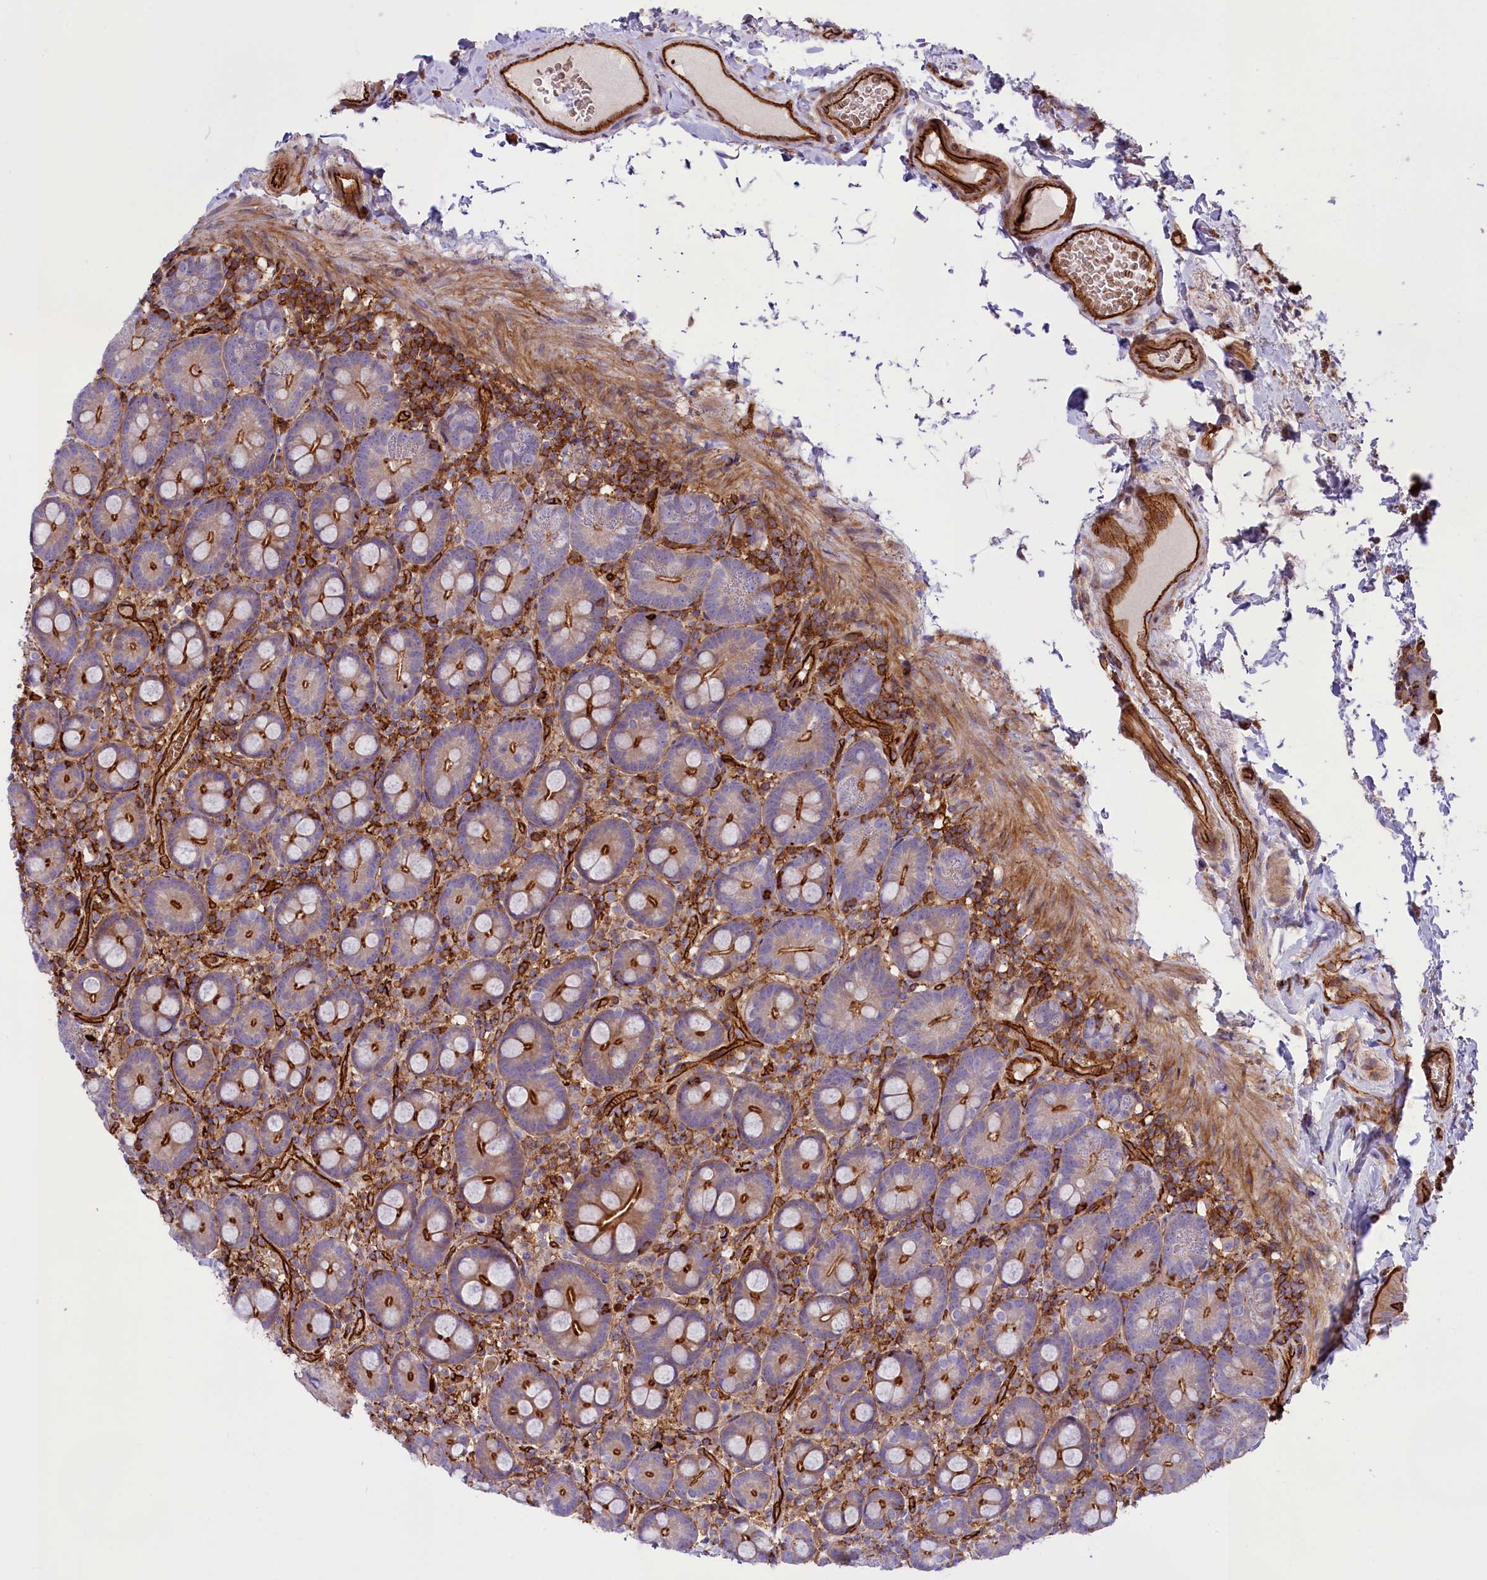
{"staining": {"intensity": "moderate", "quantity": ">75%", "location": "cytoplasmic/membranous"}, "tissue": "small intestine", "cell_type": "Glandular cells", "image_type": "normal", "snomed": [{"axis": "morphology", "description": "Normal tissue, NOS"}, {"axis": "topography", "description": "Small intestine"}], "caption": "Glandular cells reveal medium levels of moderate cytoplasmic/membranous positivity in about >75% of cells in benign small intestine. (DAB = brown stain, brightfield microscopy at high magnification).", "gene": "CD99L2", "patient": {"sex": "female", "age": 68}}